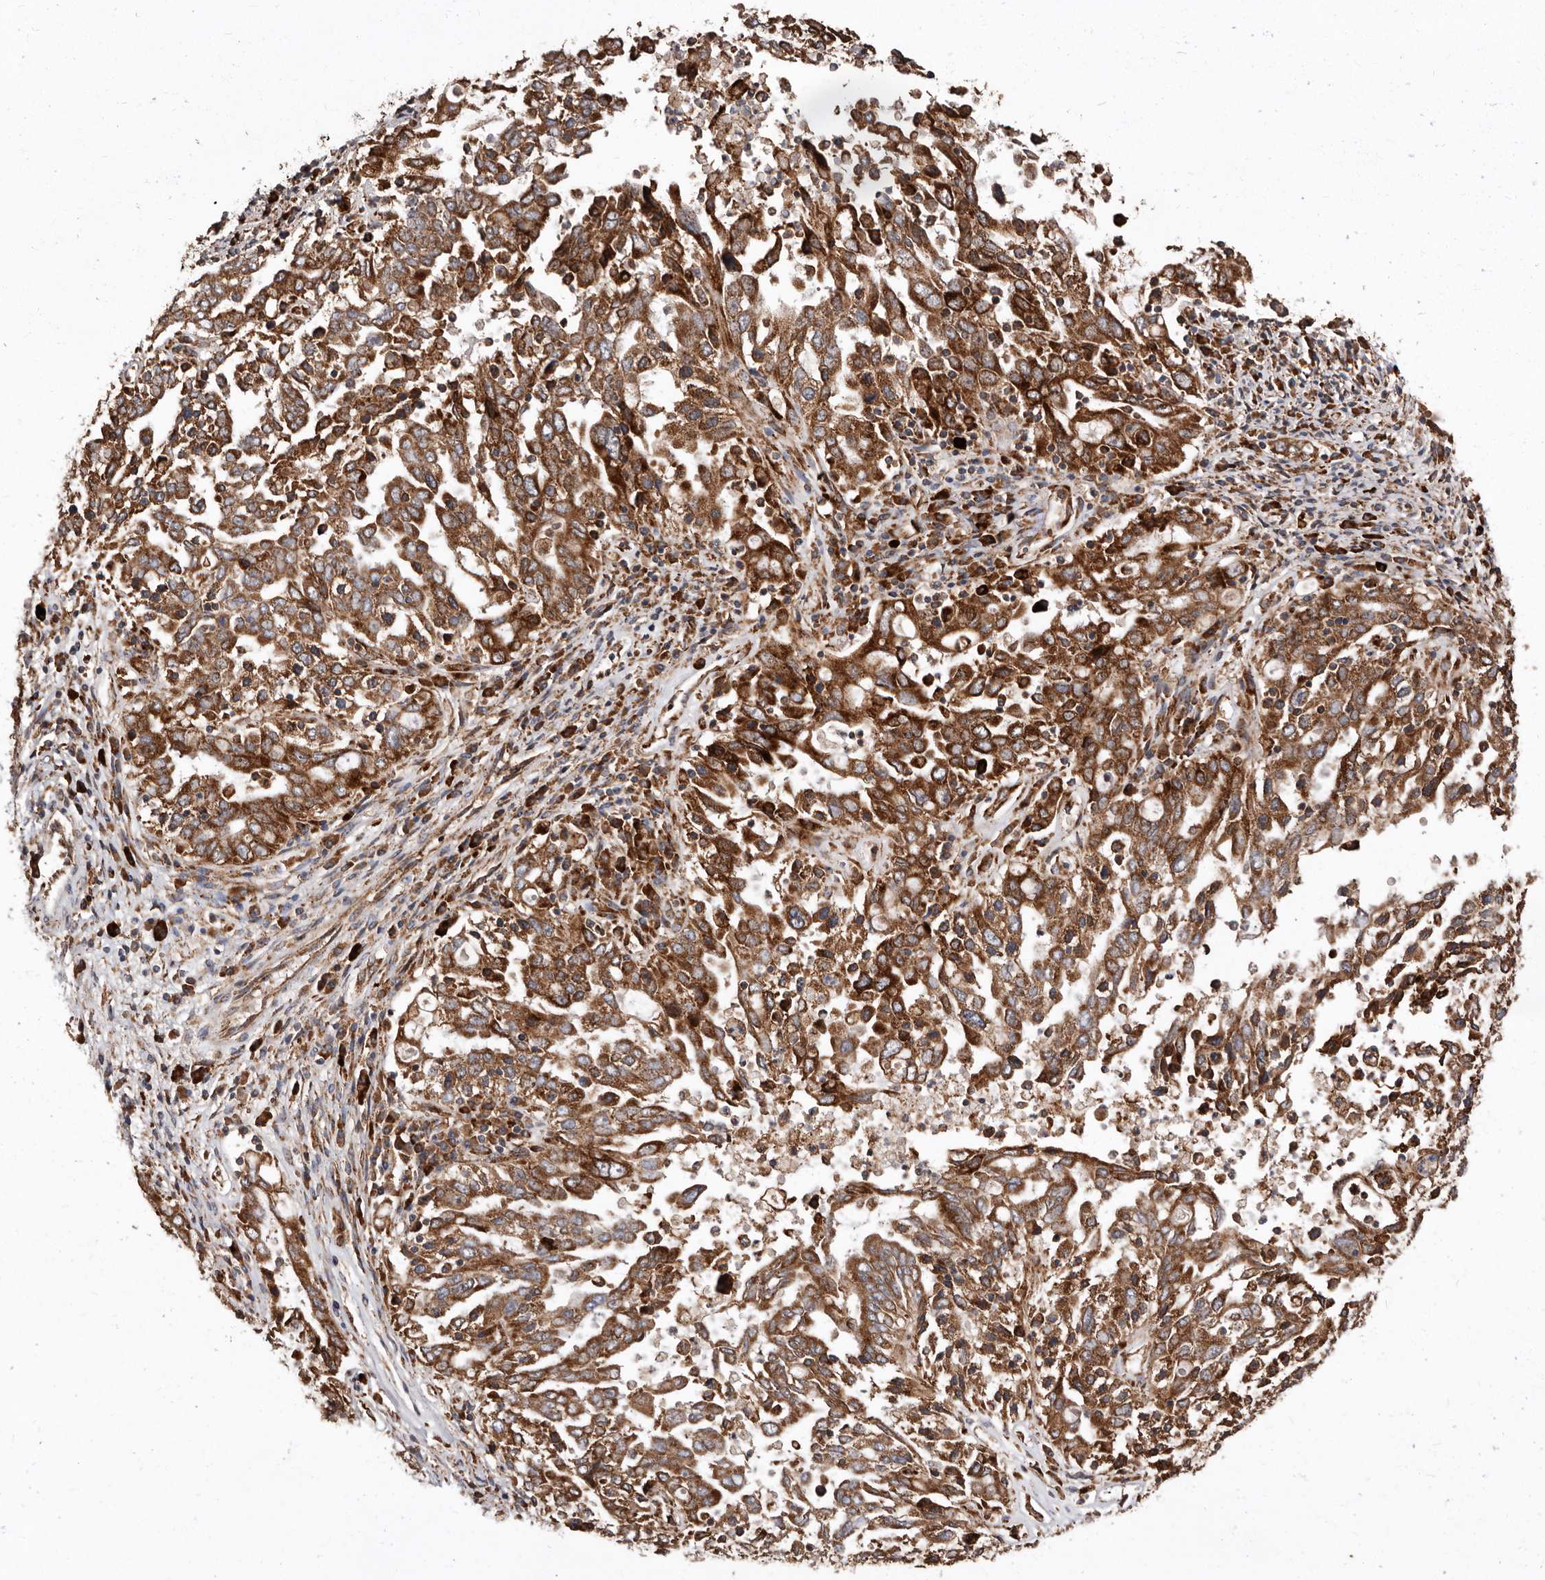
{"staining": {"intensity": "strong", "quantity": ">75%", "location": "cytoplasmic/membranous"}, "tissue": "ovarian cancer", "cell_type": "Tumor cells", "image_type": "cancer", "snomed": [{"axis": "morphology", "description": "Carcinoma, endometroid"}, {"axis": "topography", "description": "Ovary"}], "caption": "An immunohistochemistry histopathology image of neoplastic tissue is shown. Protein staining in brown labels strong cytoplasmic/membranous positivity in ovarian cancer within tumor cells.", "gene": "STEAP2", "patient": {"sex": "female", "age": 62}}